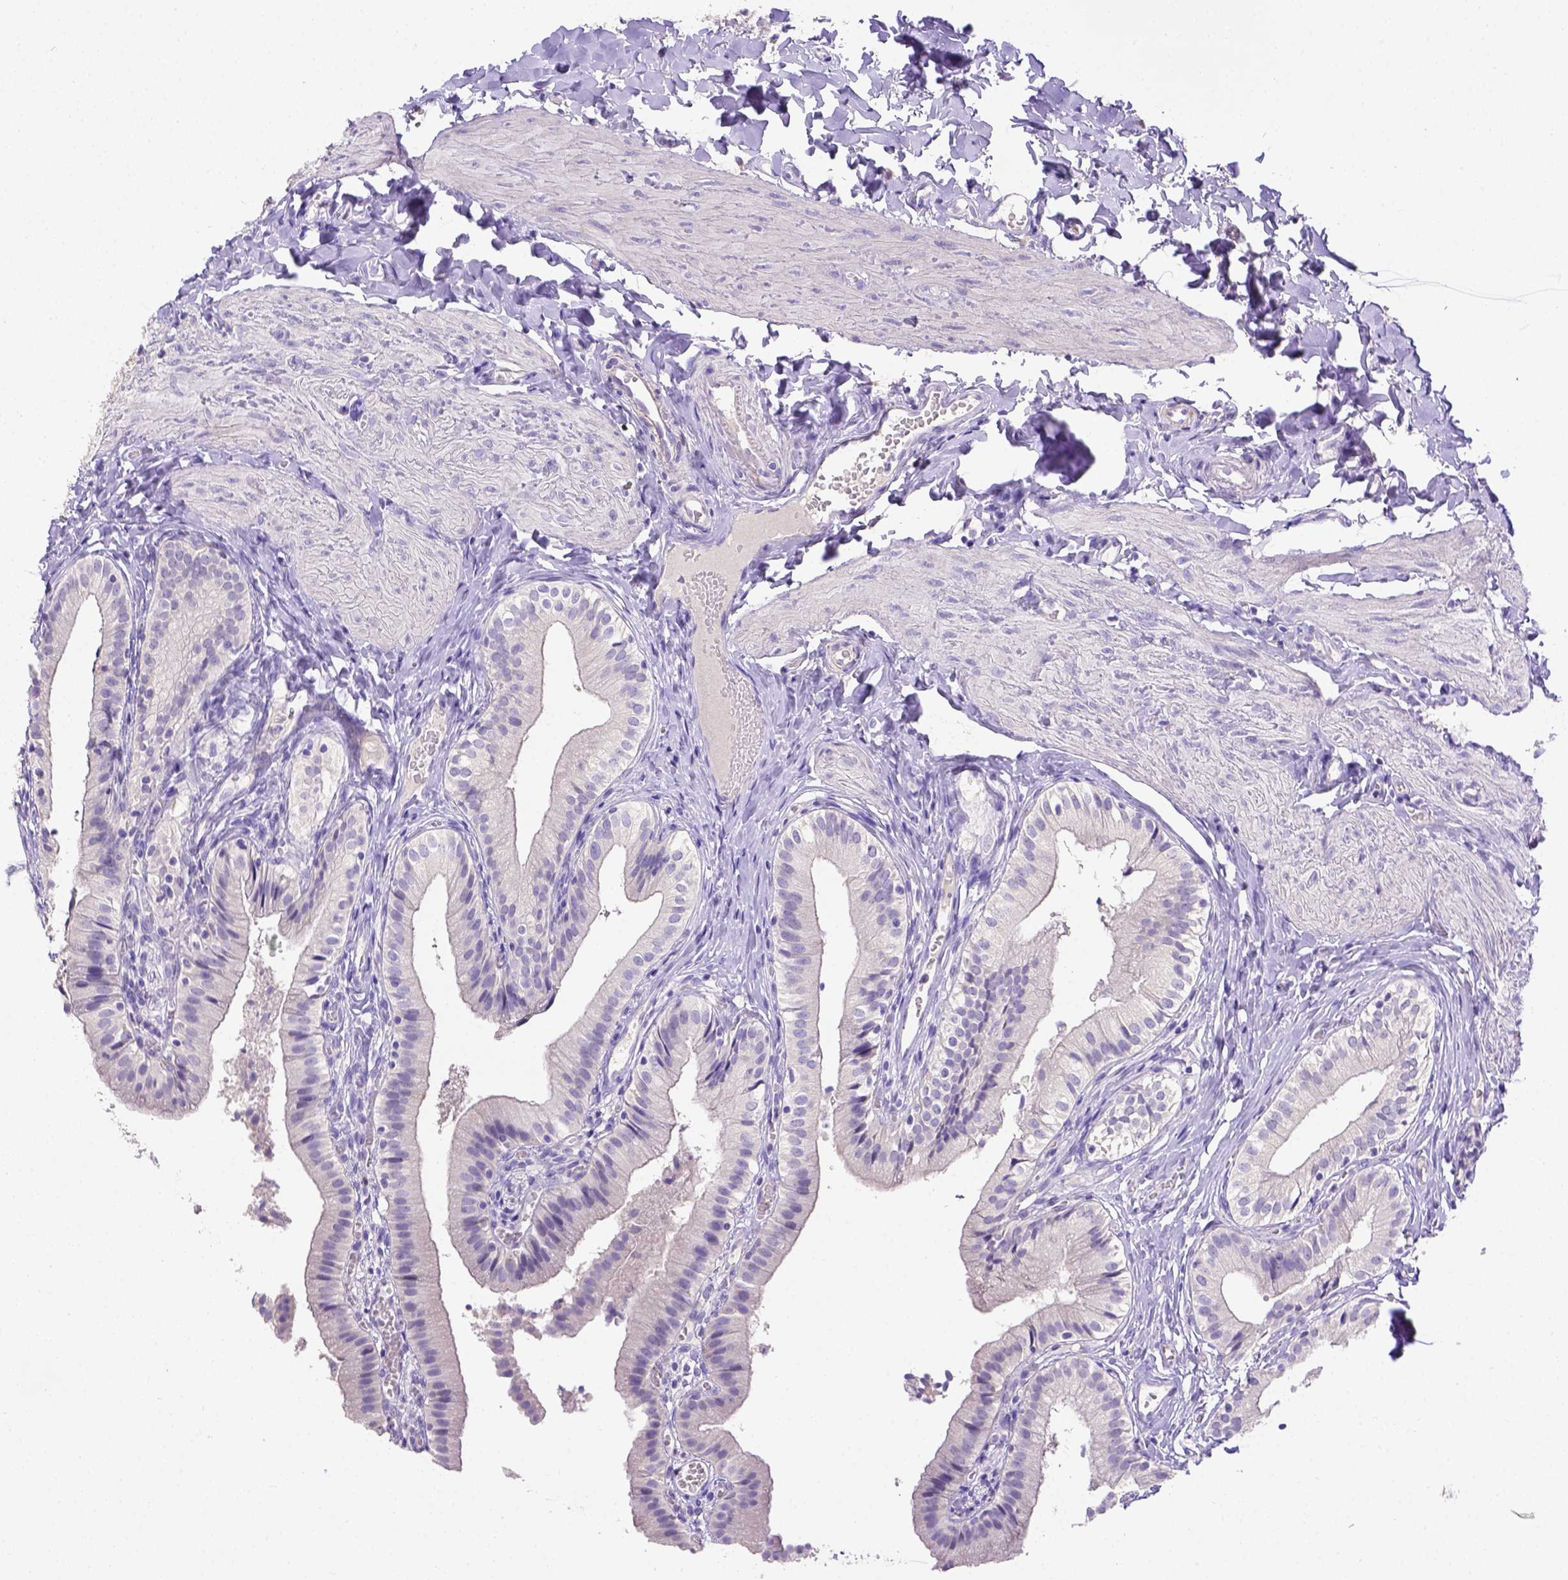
{"staining": {"intensity": "negative", "quantity": "none", "location": "none"}, "tissue": "gallbladder", "cell_type": "Glandular cells", "image_type": "normal", "snomed": [{"axis": "morphology", "description": "Normal tissue, NOS"}, {"axis": "topography", "description": "Gallbladder"}], "caption": "This image is of unremarkable gallbladder stained with IHC to label a protein in brown with the nuclei are counter-stained blue. There is no expression in glandular cells. (DAB (3,3'-diaminobenzidine) IHC, high magnification).", "gene": "B3GAT1", "patient": {"sex": "female", "age": 47}}